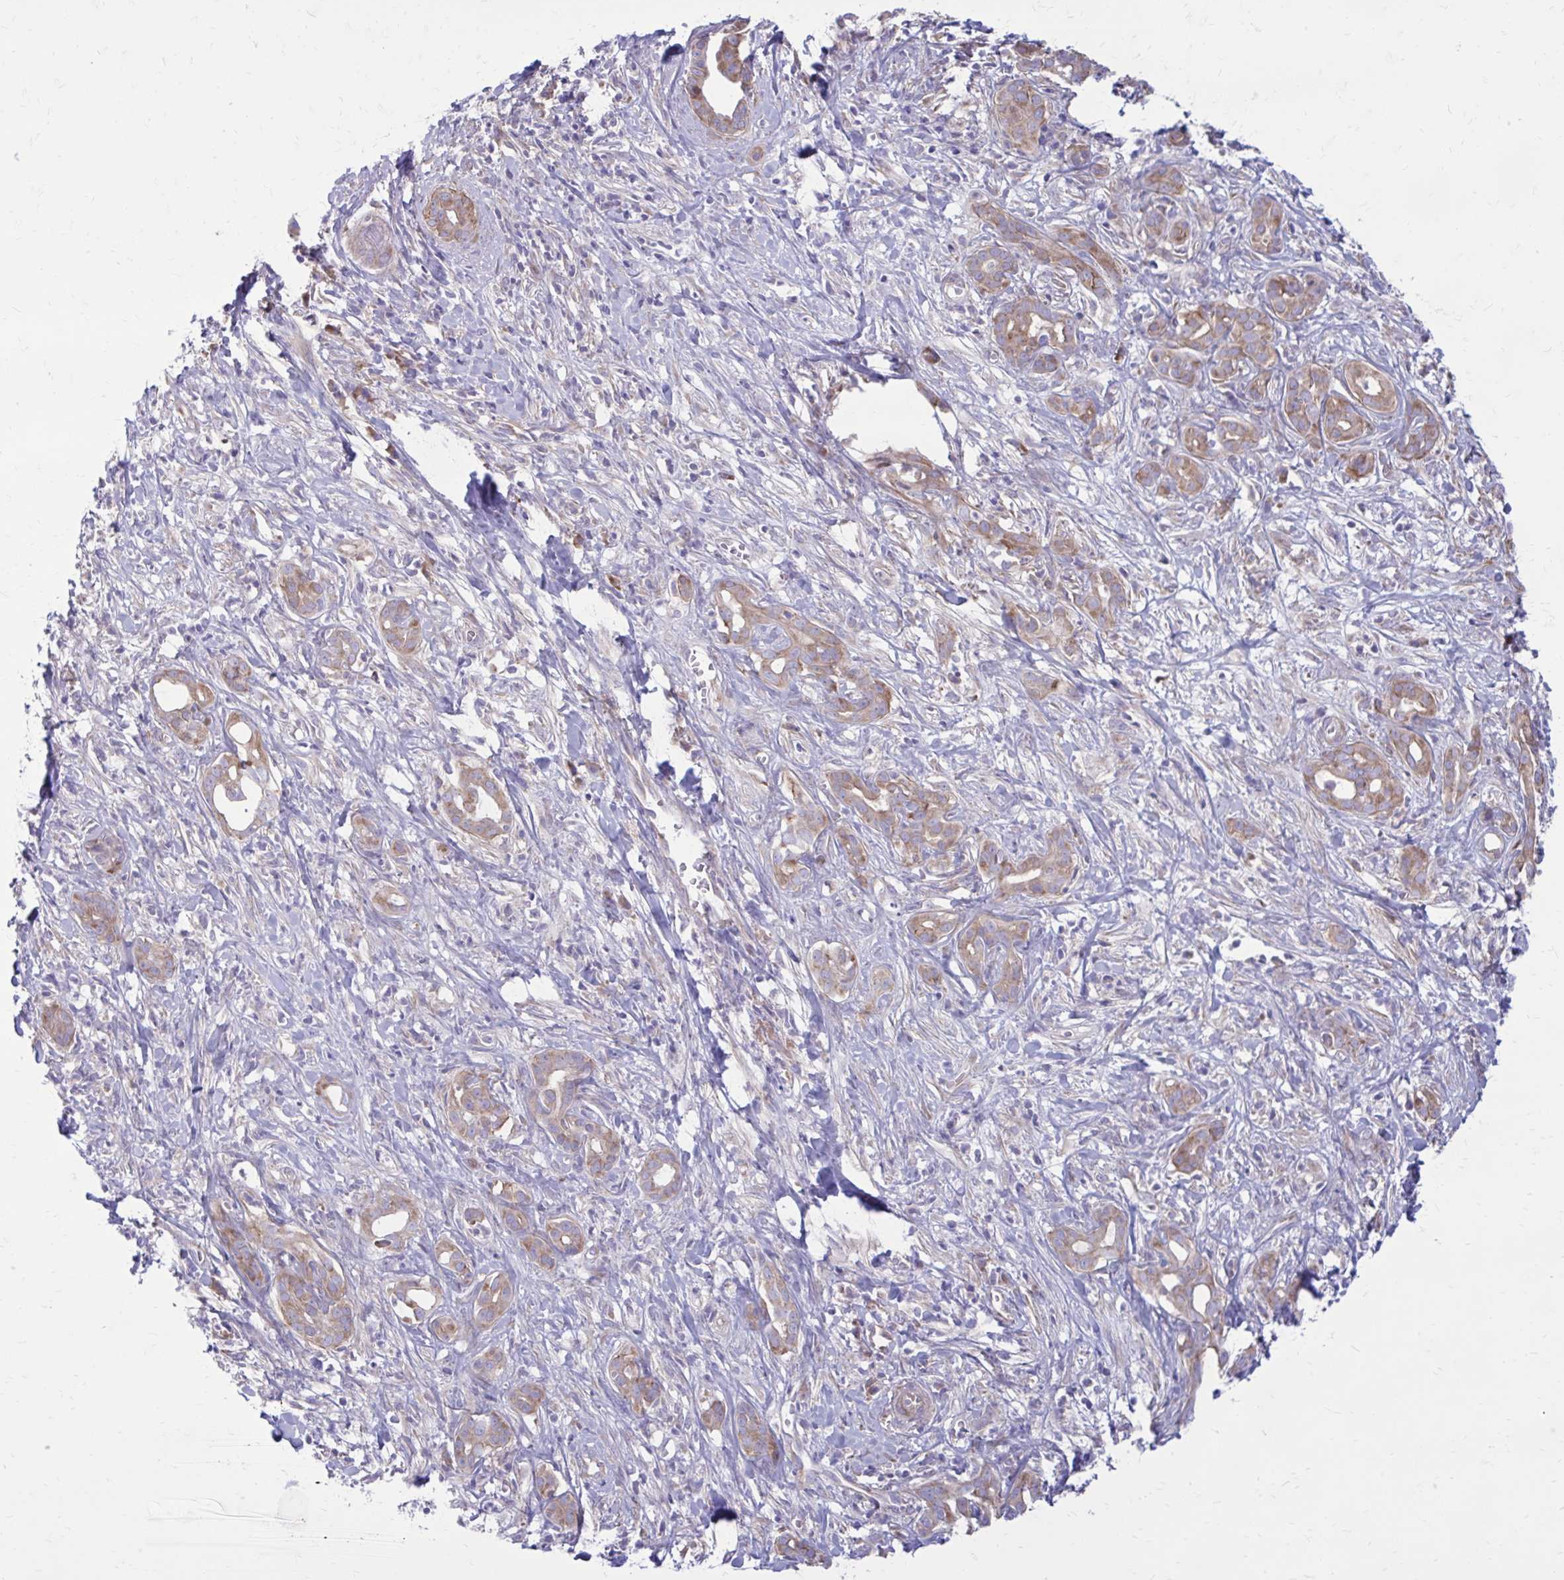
{"staining": {"intensity": "moderate", "quantity": "25%-75%", "location": "cytoplasmic/membranous"}, "tissue": "pancreatic cancer", "cell_type": "Tumor cells", "image_type": "cancer", "snomed": [{"axis": "morphology", "description": "Adenocarcinoma, NOS"}, {"axis": "topography", "description": "Pancreas"}], "caption": "IHC micrograph of human pancreatic adenocarcinoma stained for a protein (brown), which reveals medium levels of moderate cytoplasmic/membranous positivity in approximately 25%-75% of tumor cells.", "gene": "GIGYF2", "patient": {"sex": "male", "age": 61}}